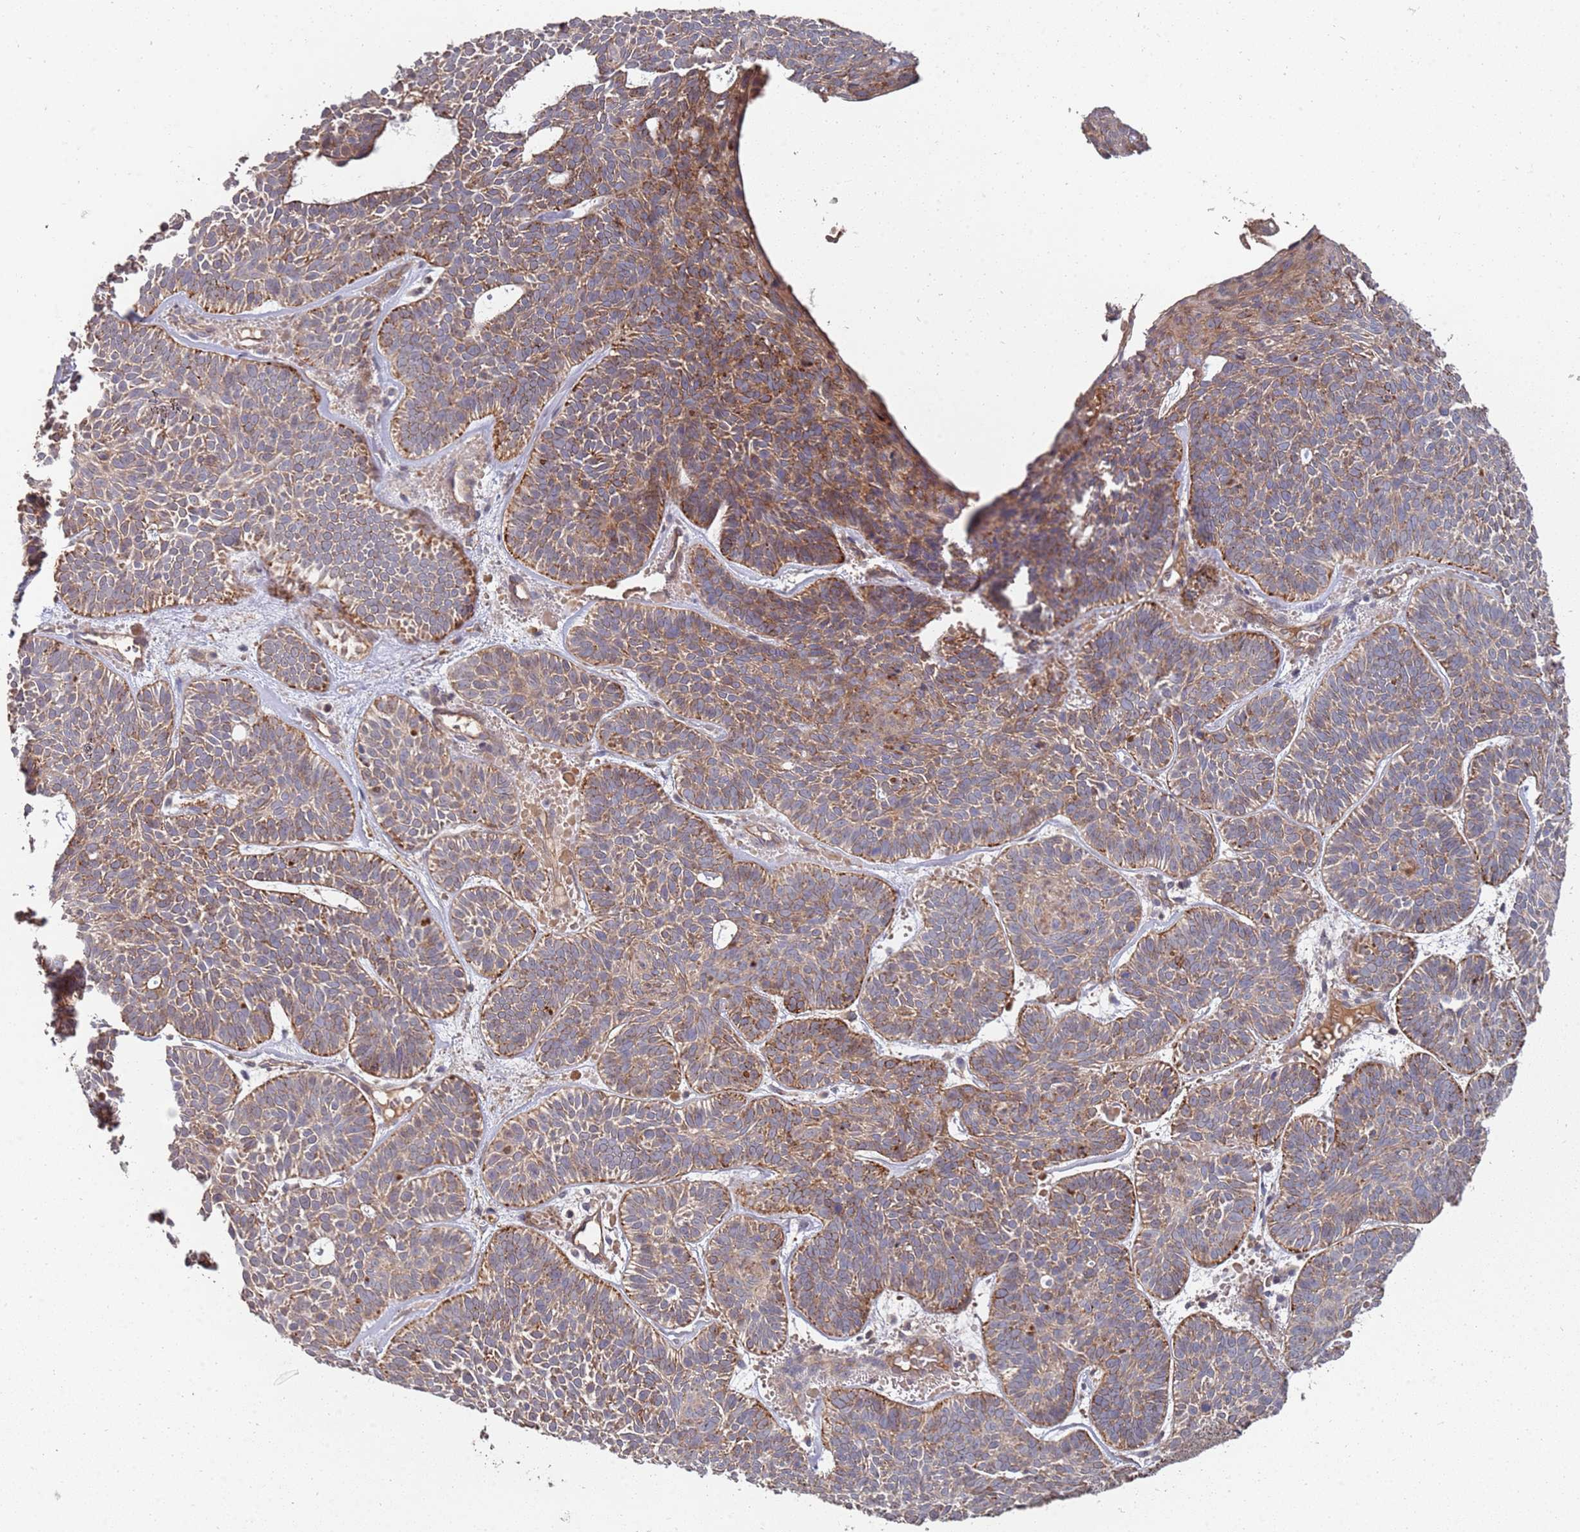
{"staining": {"intensity": "moderate", "quantity": ">75%", "location": "cytoplasmic/membranous"}, "tissue": "skin cancer", "cell_type": "Tumor cells", "image_type": "cancer", "snomed": [{"axis": "morphology", "description": "Basal cell carcinoma"}, {"axis": "topography", "description": "Skin"}], "caption": "Human skin basal cell carcinoma stained for a protein (brown) demonstrates moderate cytoplasmic/membranous positive positivity in about >75% of tumor cells.", "gene": "ABCB6", "patient": {"sex": "male", "age": 85}}